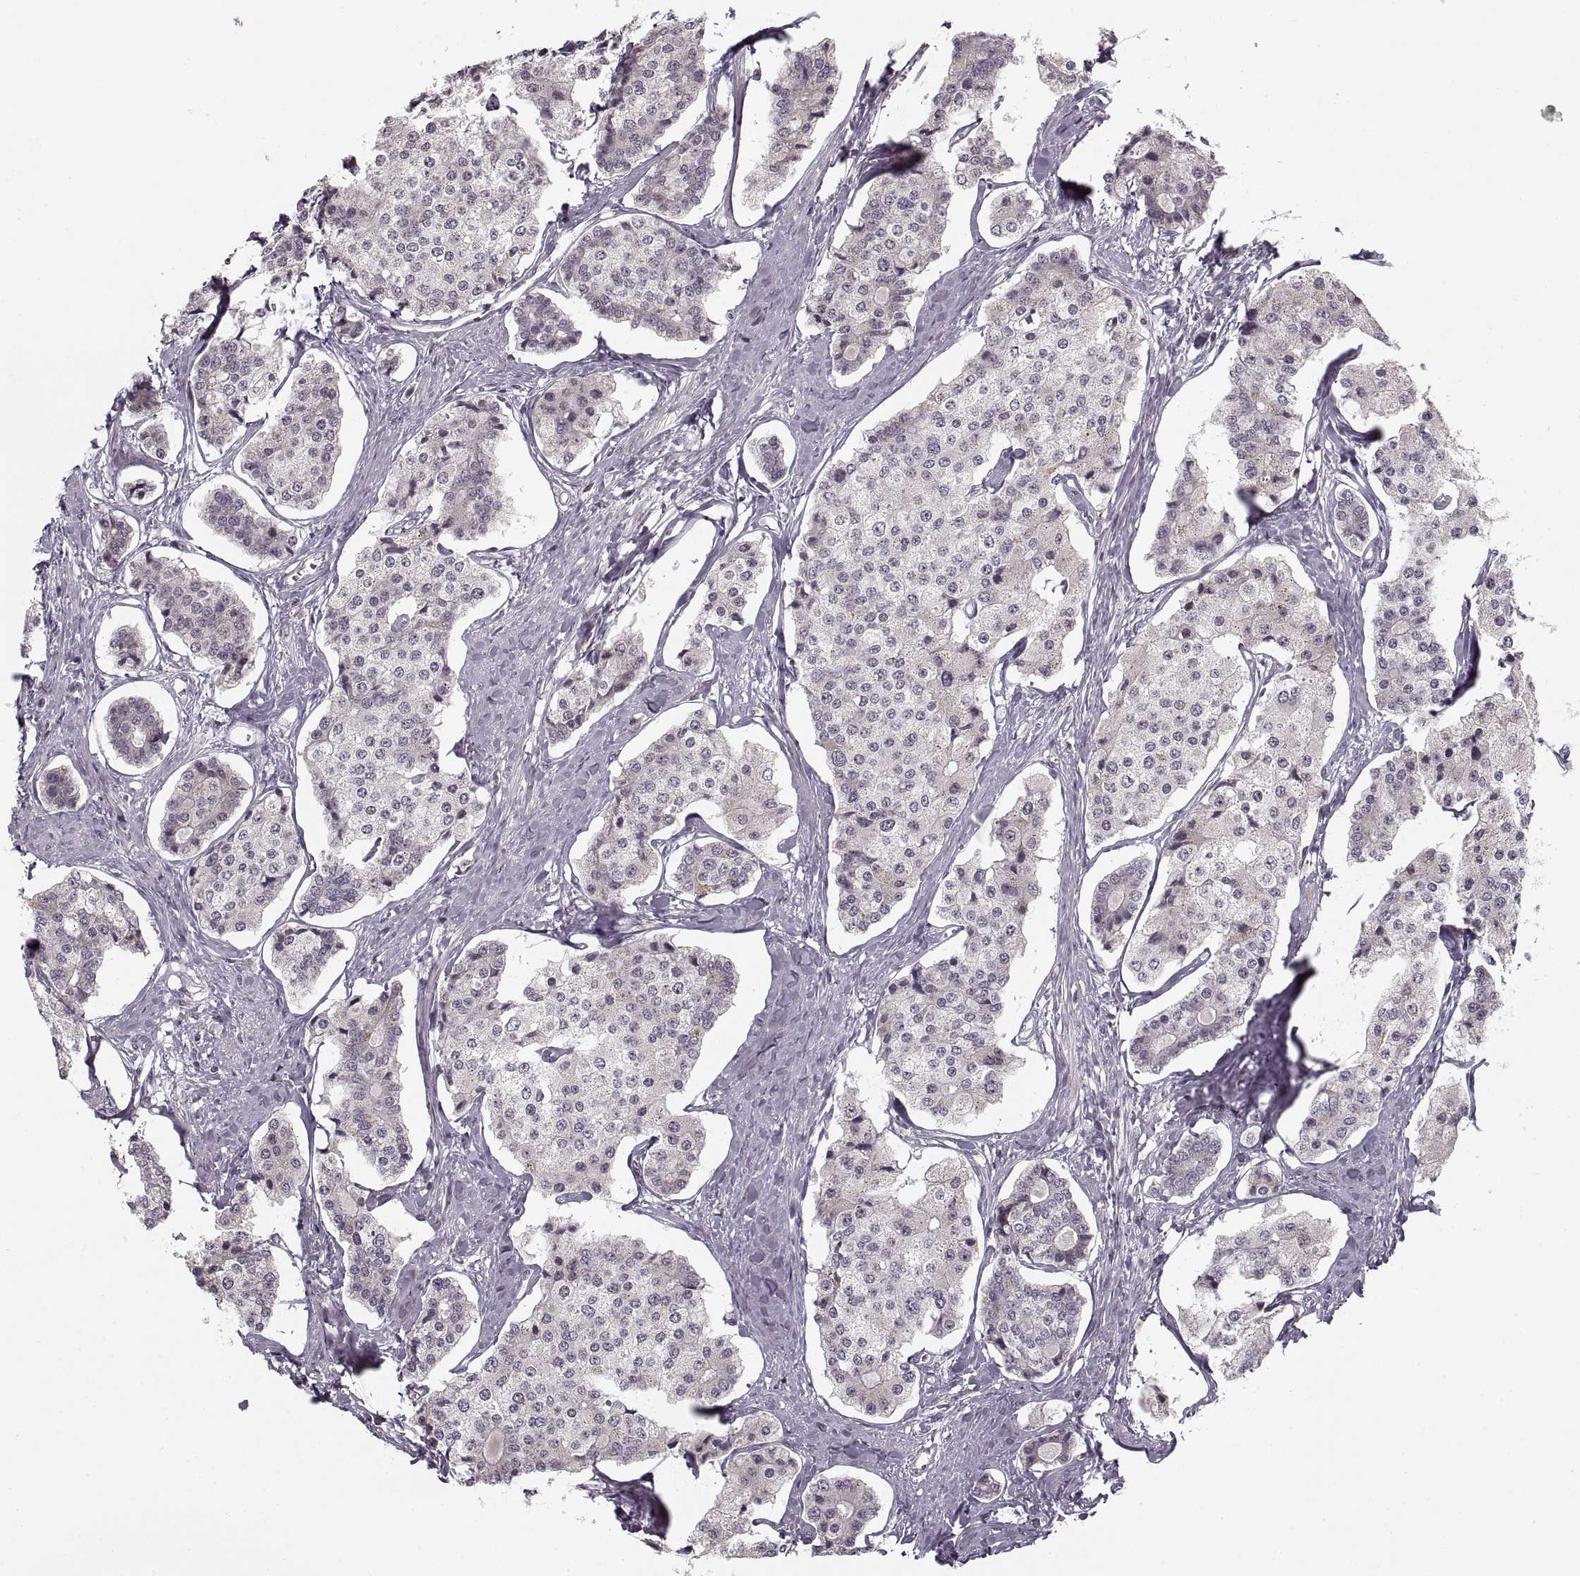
{"staining": {"intensity": "negative", "quantity": "none", "location": "none"}, "tissue": "carcinoid", "cell_type": "Tumor cells", "image_type": "cancer", "snomed": [{"axis": "morphology", "description": "Carcinoid, malignant, NOS"}, {"axis": "topography", "description": "Small intestine"}], "caption": "Human carcinoid stained for a protein using immunohistochemistry reveals no expression in tumor cells.", "gene": "ASIC3", "patient": {"sex": "female", "age": 65}}